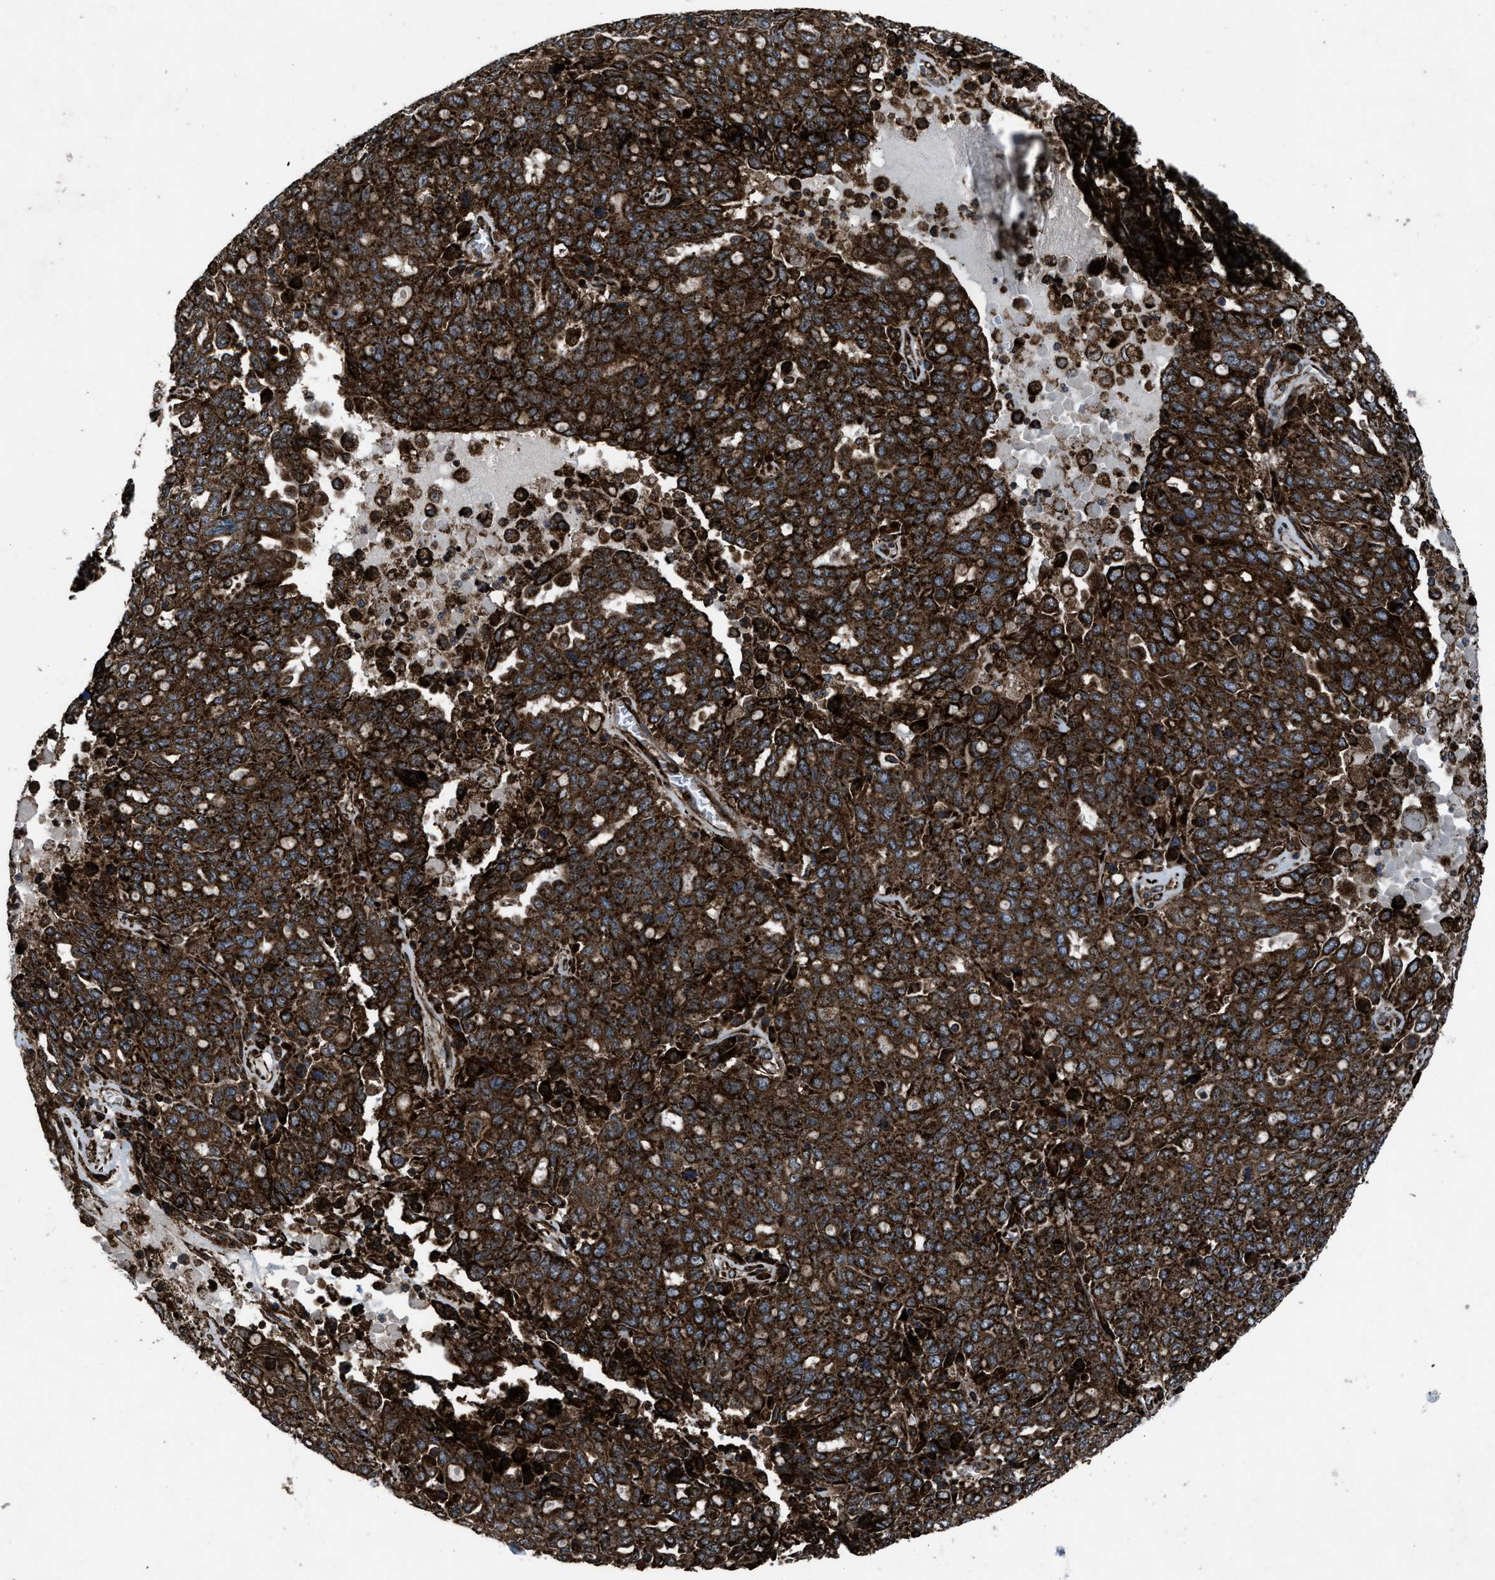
{"staining": {"intensity": "strong", "quantity": ">75%", "location": "cytoplasmic/membranous"}, "tissue": "ovarian cancer", "cell_type": "Tumor cells", "image_type": "cancer", "snomed": [{"axis": "morphology", "description": "Carcinoma, endometroid"}, {"axis": "topography", "description": "Ovary"}], "caption": "Ovarian cancer (endometroid carcinoma) tissue demonstrates strong cytoplasmic/membranous positivity in approximately >75% of tumor cells", "gene": "PER3", "patient": {"sex": "female", "age": 62}}